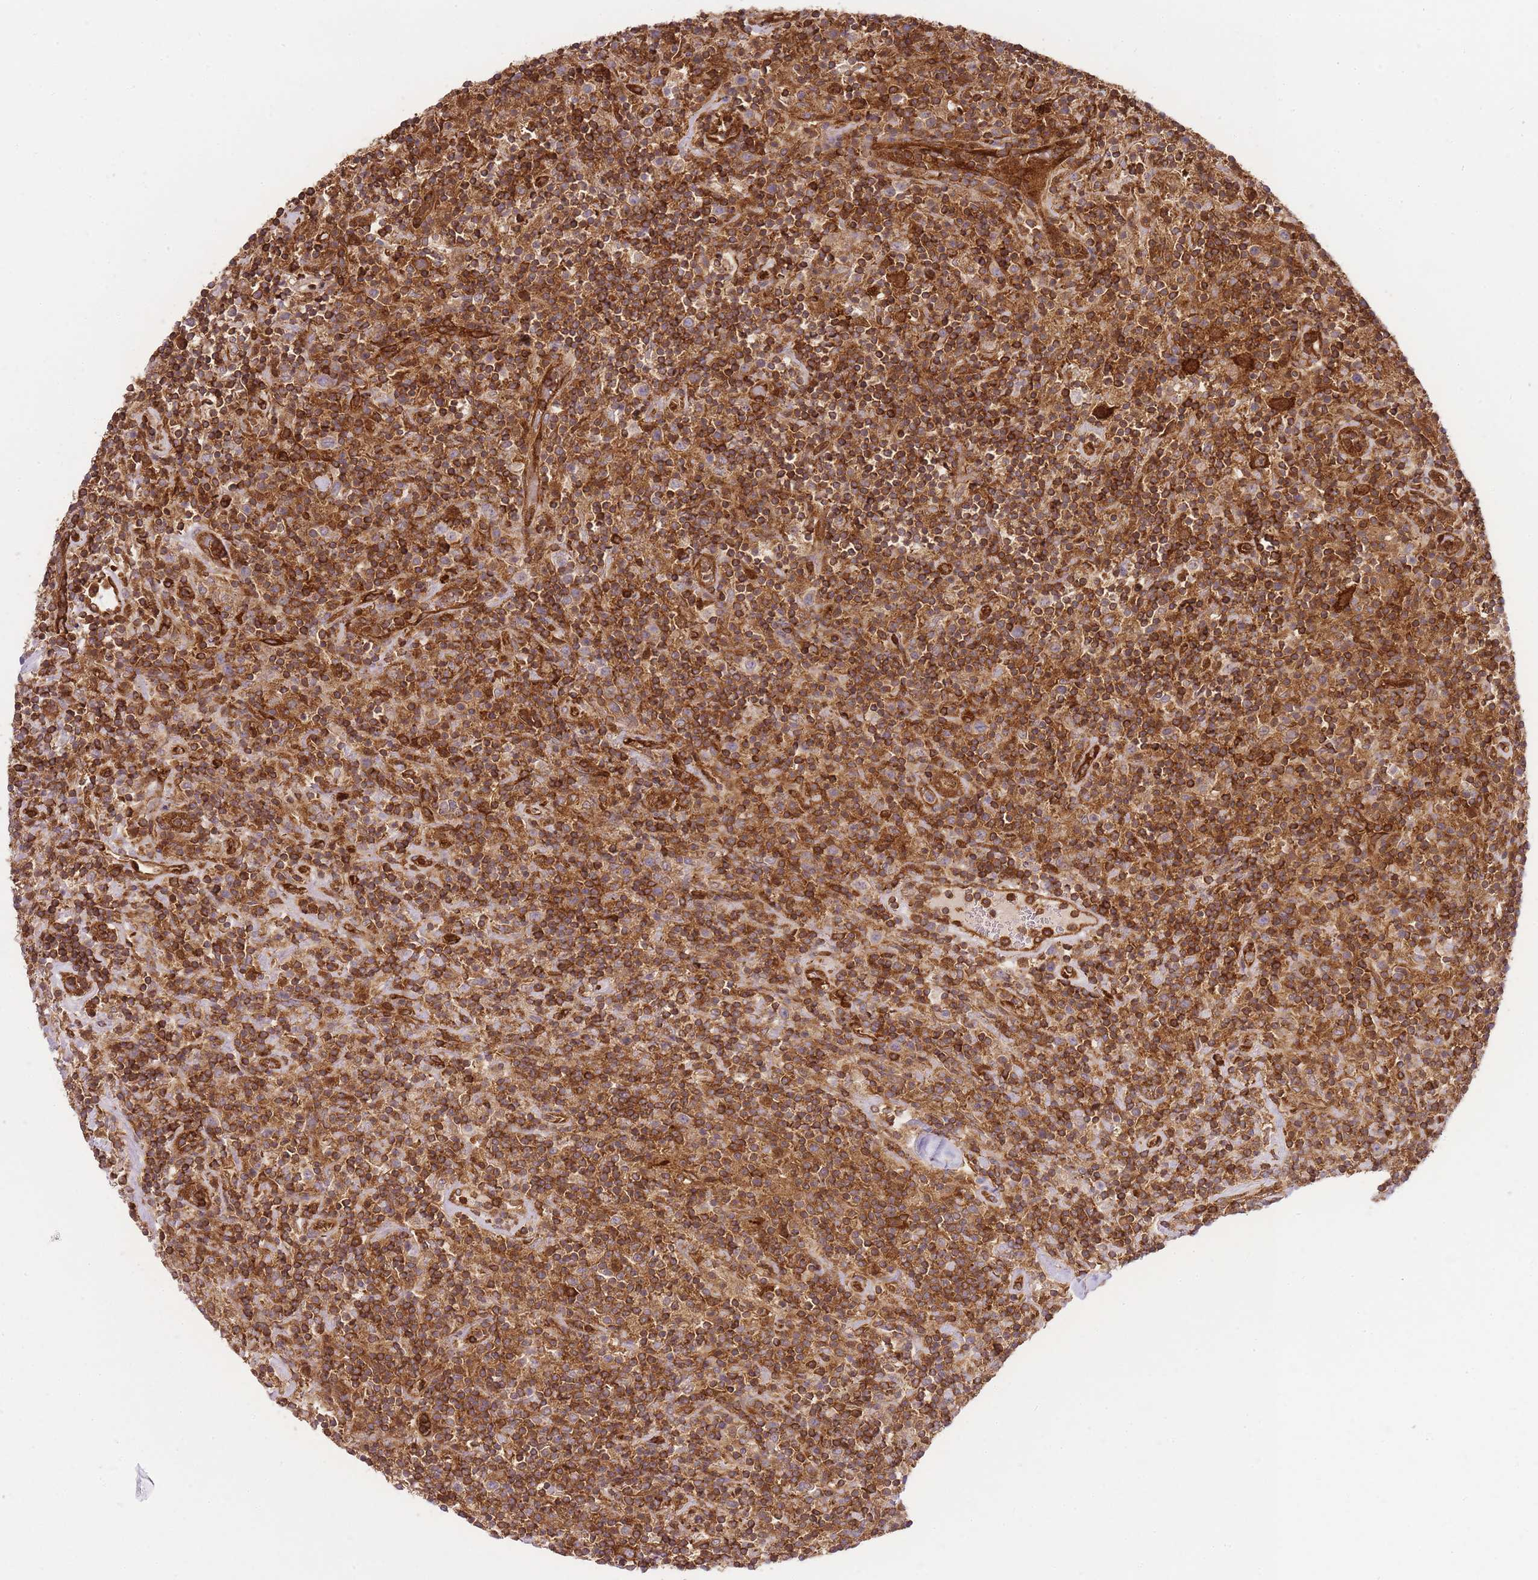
{"staining": {"intensity": "strong", "quantity": ">75%", "location": "cytoplasmic/membranous"}, "tissue": "lymphoma", "cell_type": "Tumor cells", "image_type": "cancer", "snomed": [{"axis": "morphology", "description": "Hodgkin's disease, NOS"}, {"axis": "topography", "description": "Lymph node"}], "caption": "The micrograph reveals a brown stain indicating the presence of a protein in the cytoplasmic/membranous of tumor cells in lymphoma.", "gene": "MSN", "patient": {"sex": "male", "age": 70}}